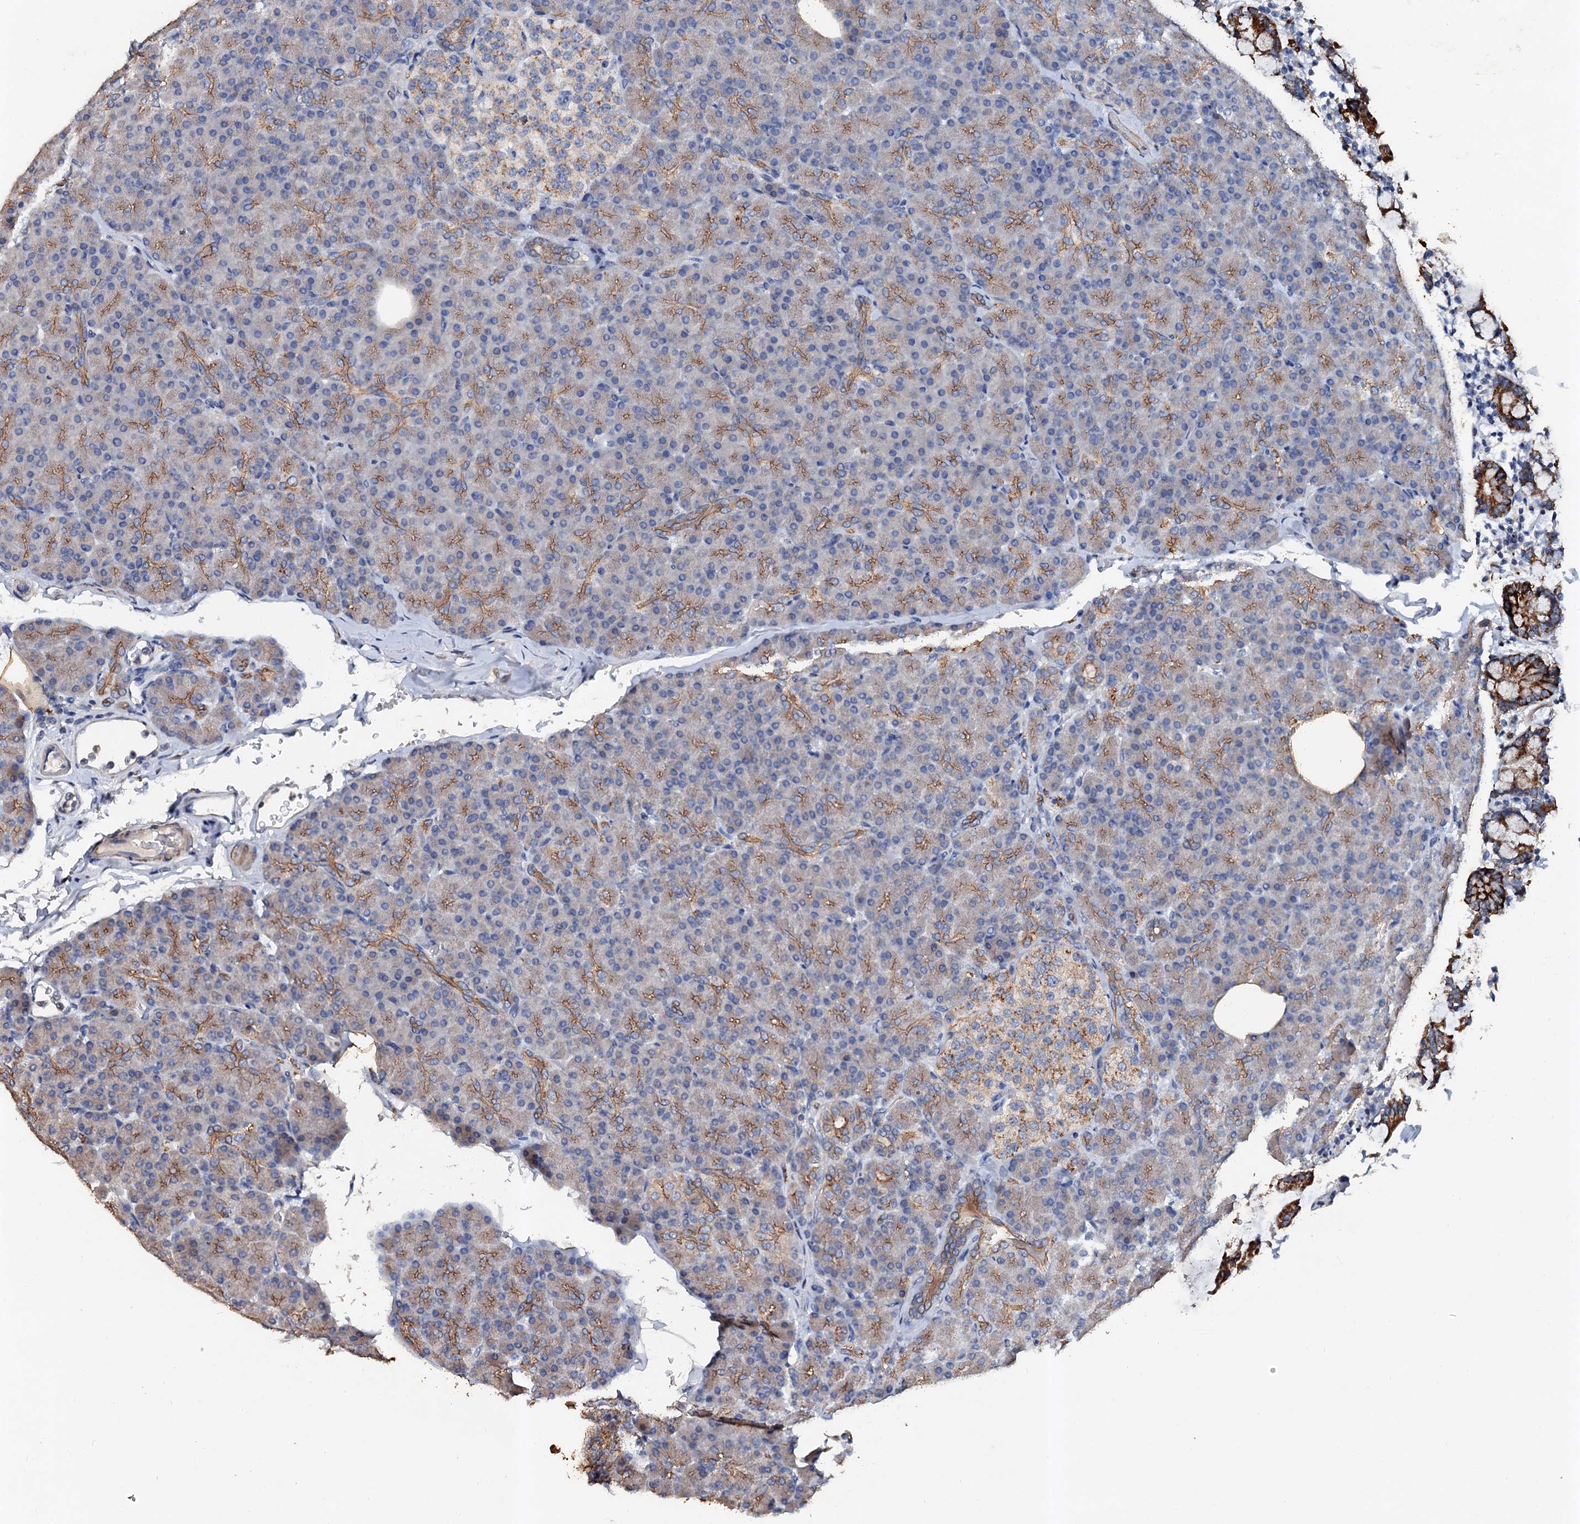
{"staining": {"intensity": "moderate", "quantity": "25%-75%", "location": "cytoplasmic/membranous"}, "tissue": "pancreas", "cell_type": "Exocrine glandular cells", "image_type": "normal", "snomed": [{"axis": "morphology", "description": "Normal tissue, NOS"}, {"axis": "topography", "description": "Pancreas"}], "caption": "Normal pancreas displays moderate cytoplasmic/membranous staining in about 25%-75% of exocrine glandular cells, visualized by immunohistochemistry.", "gene": "VPS36", "patient": {"sex": "female", "age": 43}}